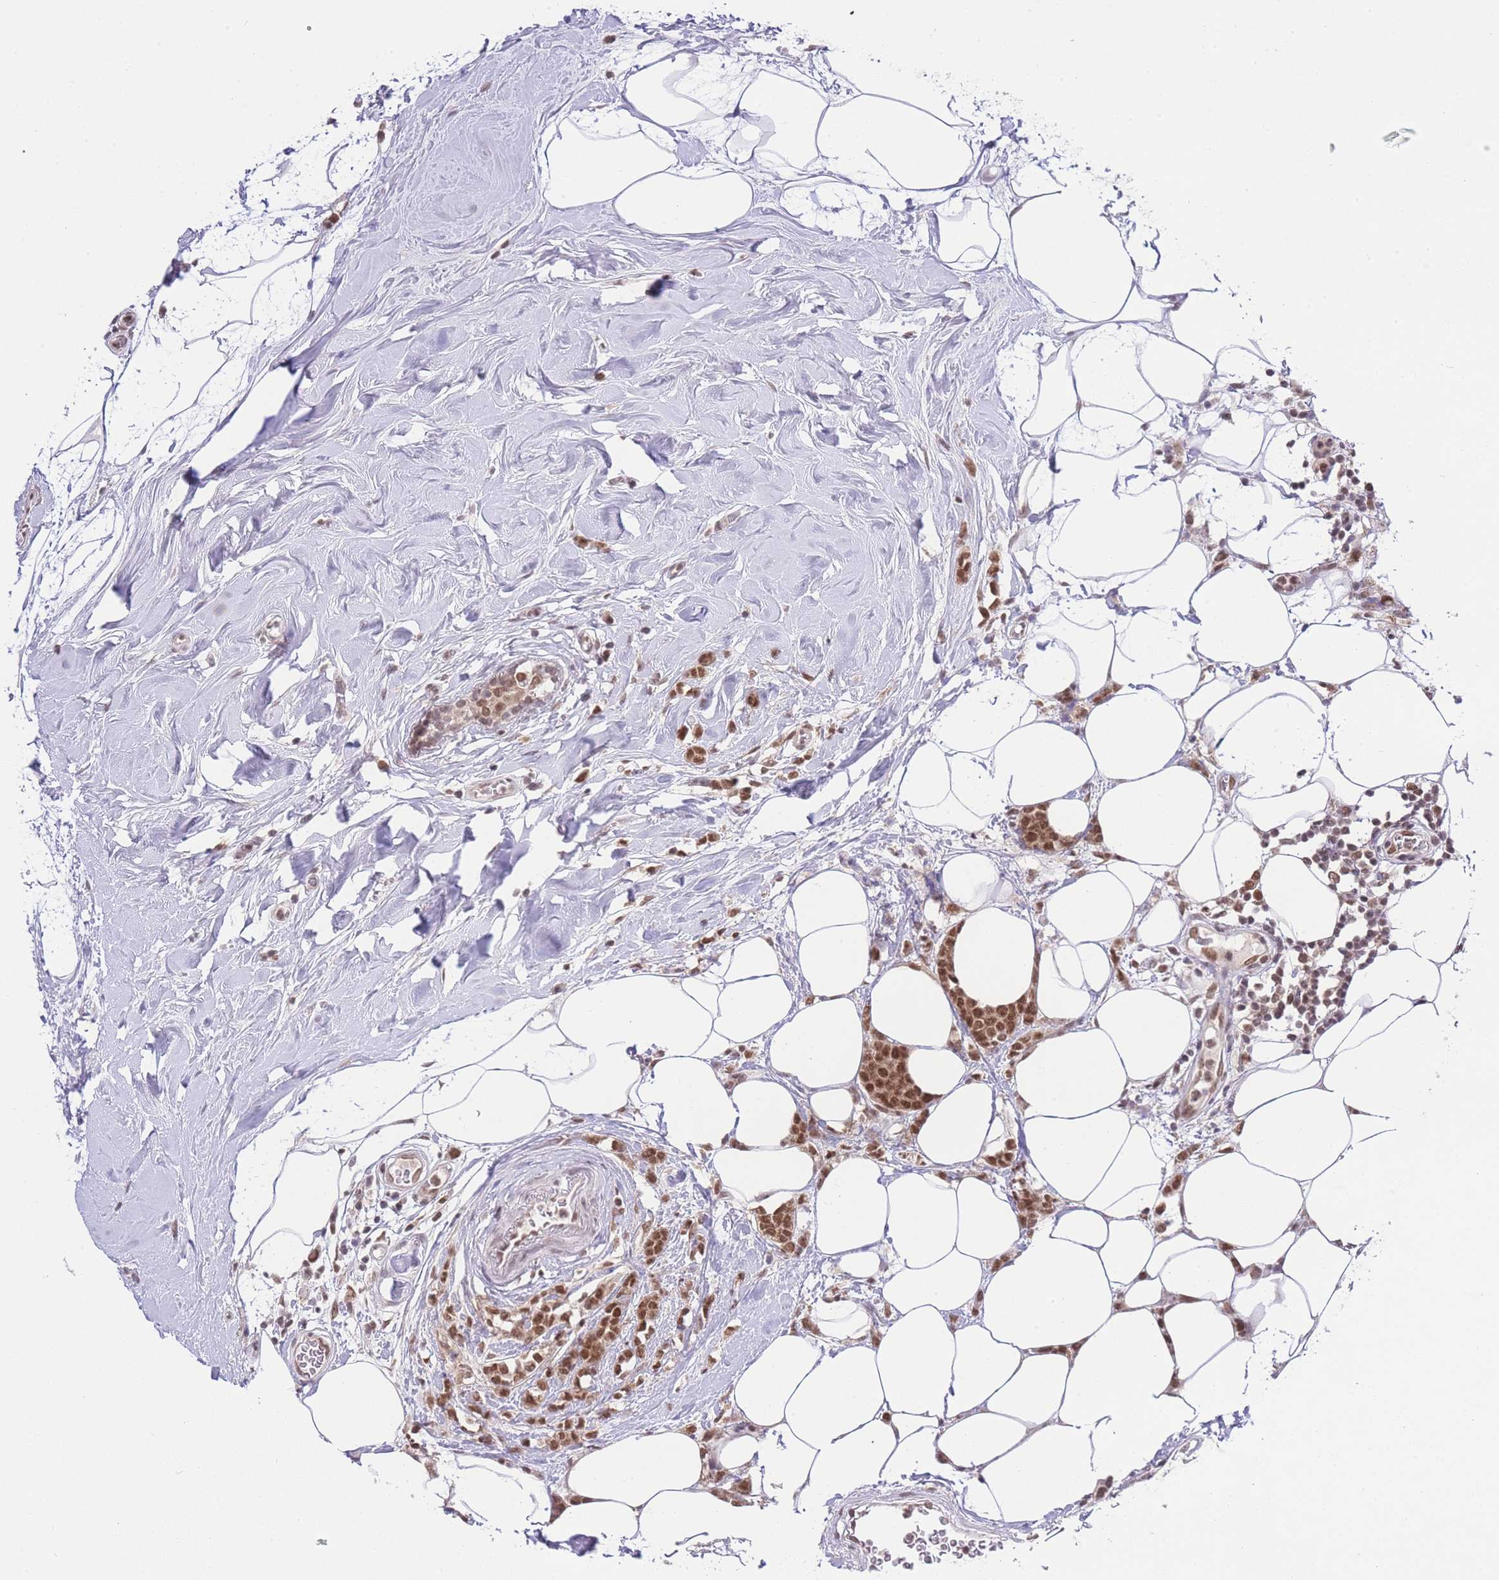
{"staining": {"intensity": "moderate", "quantity": ">75%", "location": "nuclear"}, "tissue": "breast cancer", "cell_type": "Tumor cells", "image_type": "cancer", "snomed": [{"axis": "morphology", "description": "Lobular carcinoma"}, {"axis": "topography", "description": "Breast"}], "caption": "Lobular carcinoma (breast) stained with IHC exhibits moderate nuclear positivity in about >75% of tumor cells.", "gene": "TMED3", "patient": {"sex": "female", "age": 58}}